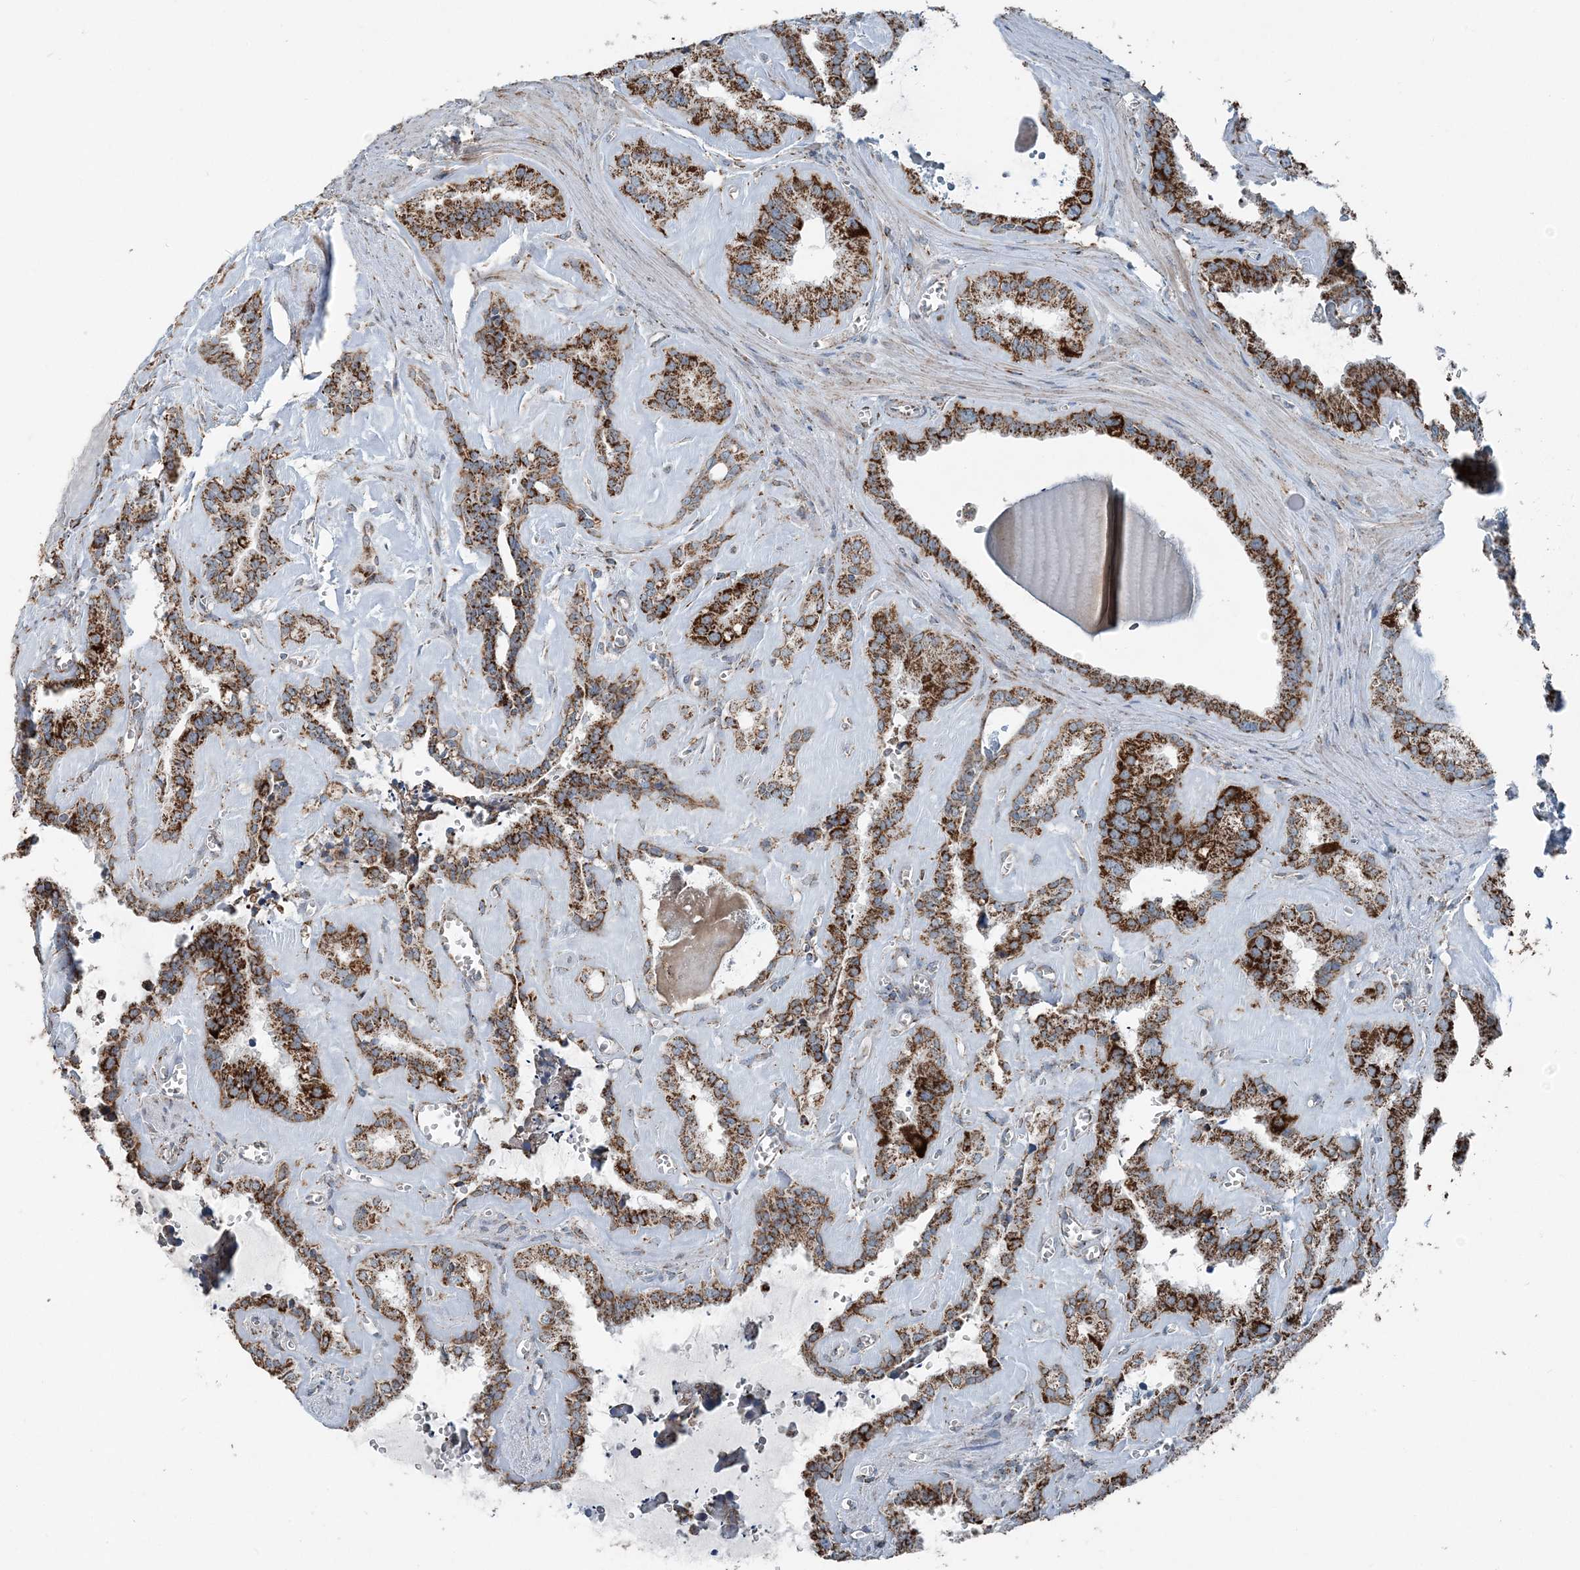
{"staining": {"intensity": "strong", "quantity": ">75%", "location": "cytoplasmic/membranous"}, "tissue": "seminal vesicle", "cell_type": "Glandular cells", "image_type": "normal", "snomed": [{"axis": "morphology", "description": "Normal tissue, NOS"}, {"axis": "topography", "description": "Prostate"}, {"axis": "topography", "description": "Seminal veicle"}], "caption": "Immunohistochemistry (IHC) (DAB (3,3'-diaminobenzidine)) staining of normal seminal vesicle shows strong cytoplasmic/membranous protein positivity in about >75% of glandular cells.", "gene": "SUCLG1", "patient": {"sex": "male", "age": 59}}